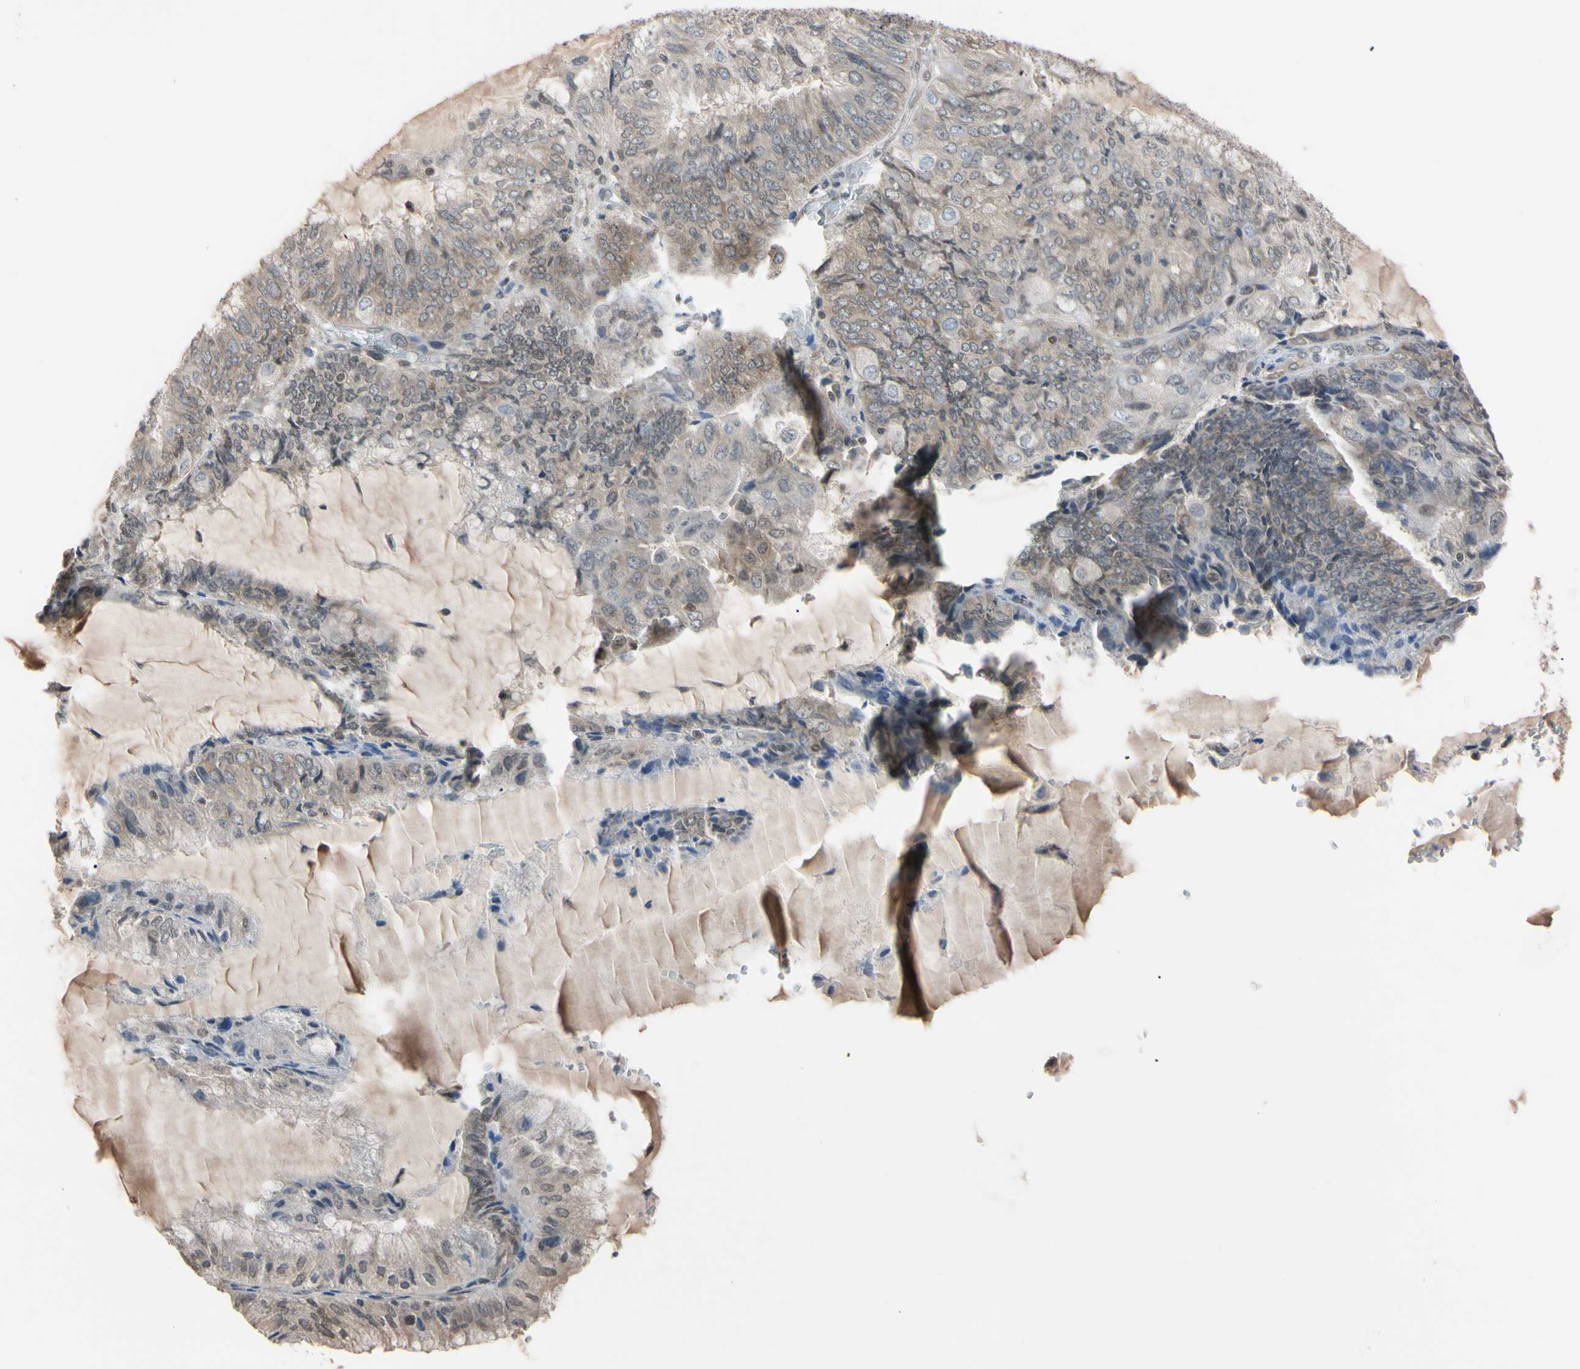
{"staining": {"intensity": "weak", "quantity": "25%-75%", "location": "cytoplasmic/membranous"}, "tissue": "endometrial cancer", "cell_type": "Tumor cells", "image_type": "cancer", "snomed": [{"axis": "morphology", "description": "Adenocarcinoma, NOS"}, {"axis": "topography", "description": "Endometrium"}], "caption": "Endometrial adenocarcinoma tissue reveals weak cytoplasmic/membranous positivity in about 25%-75% of tumor cells", "gene": "UBE2I", "patient": {"sex": "female", "age": 81}}